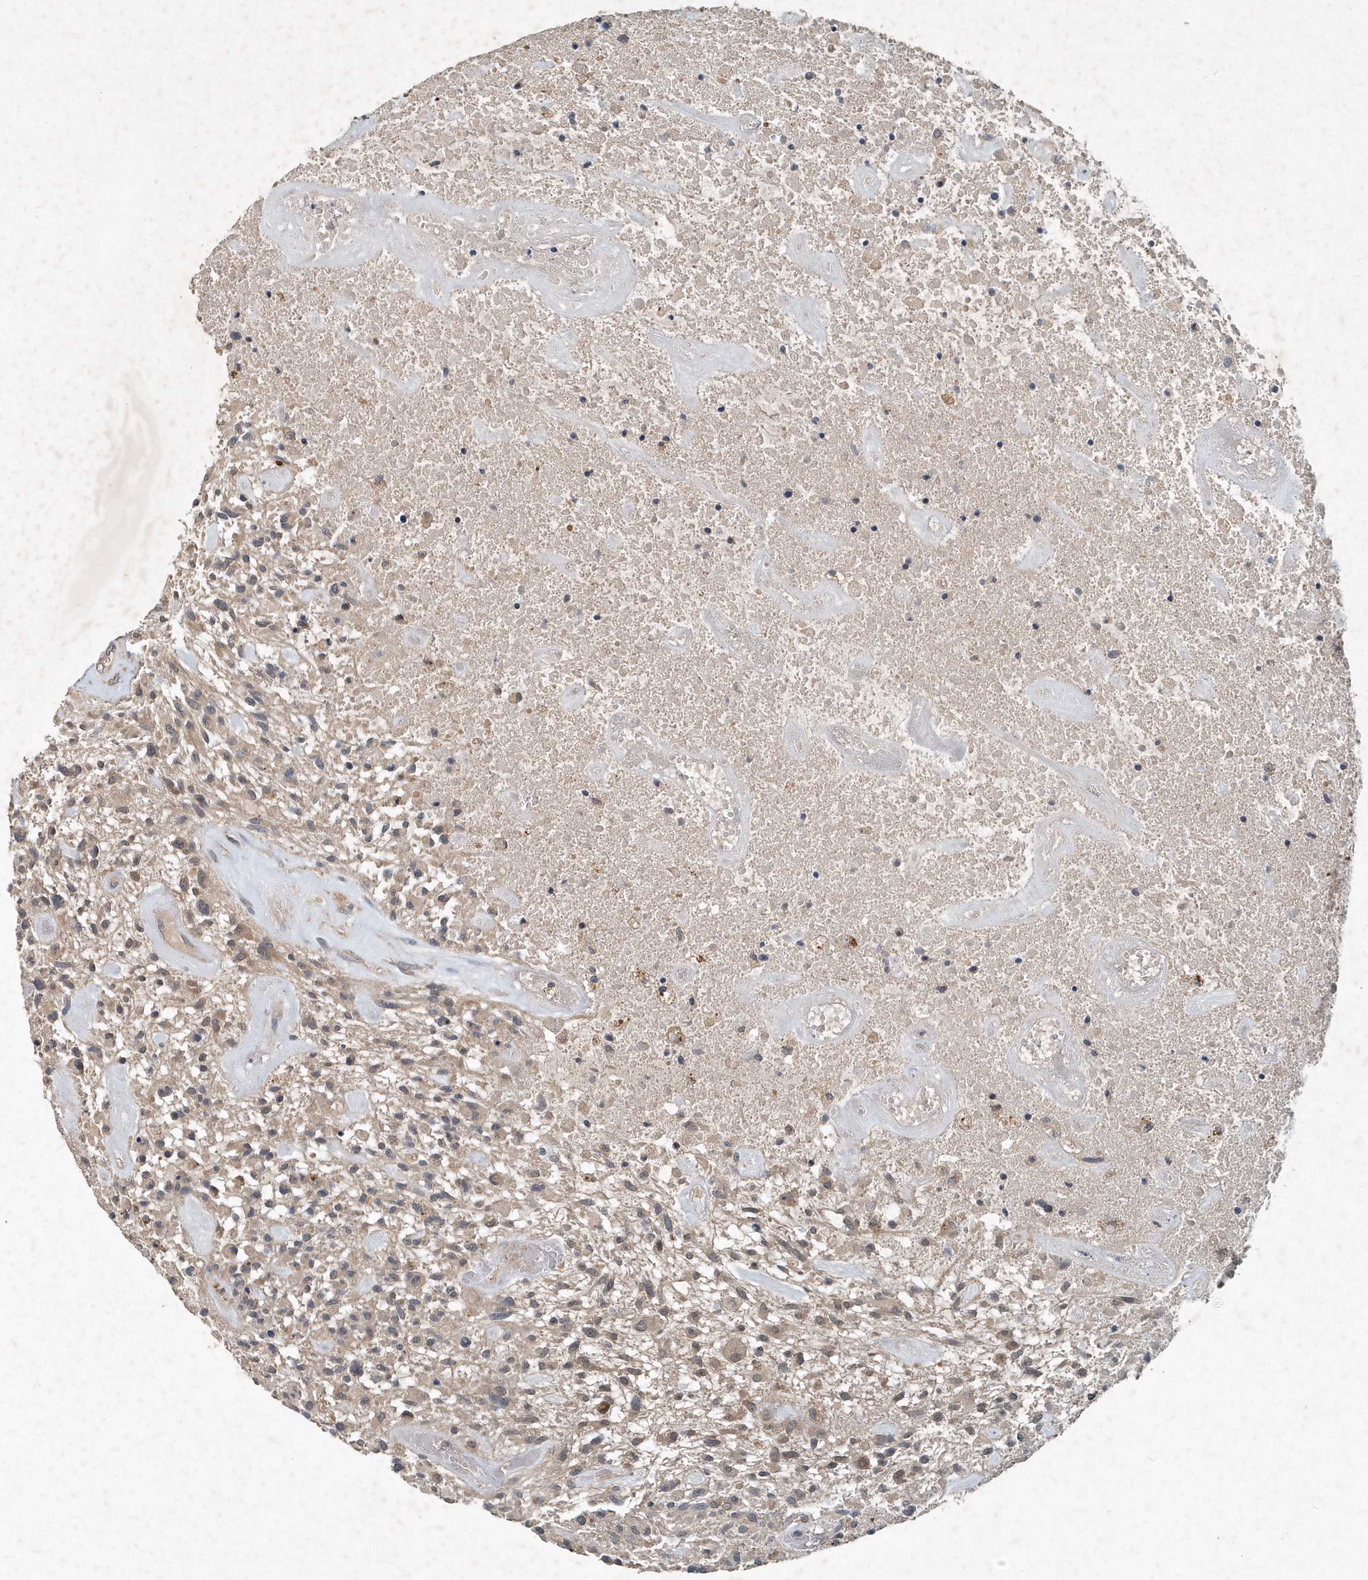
{"staining": {"intensity": "negative", "quantity": "none", "location": "none"}, "tissue": "glioma", "cell_type": "Tumor cells", "image_type": "cancer", "snomed": [{"axis": "morphology", "description": "Glioma, malignant, High grade"}, {"axis": "topography", "description": "Brain"}], "caption": "A histopathology image of human malignant glioma (high-grade) is negative for staining in tumor cells. The staining is performed using DAB (3,3'-diaminobenzidine) brown chromogen with nuclei counter-stained in using hematoxylin.", "gene": "SCFD2", "patient": {"sex": "male", "age": 47}}